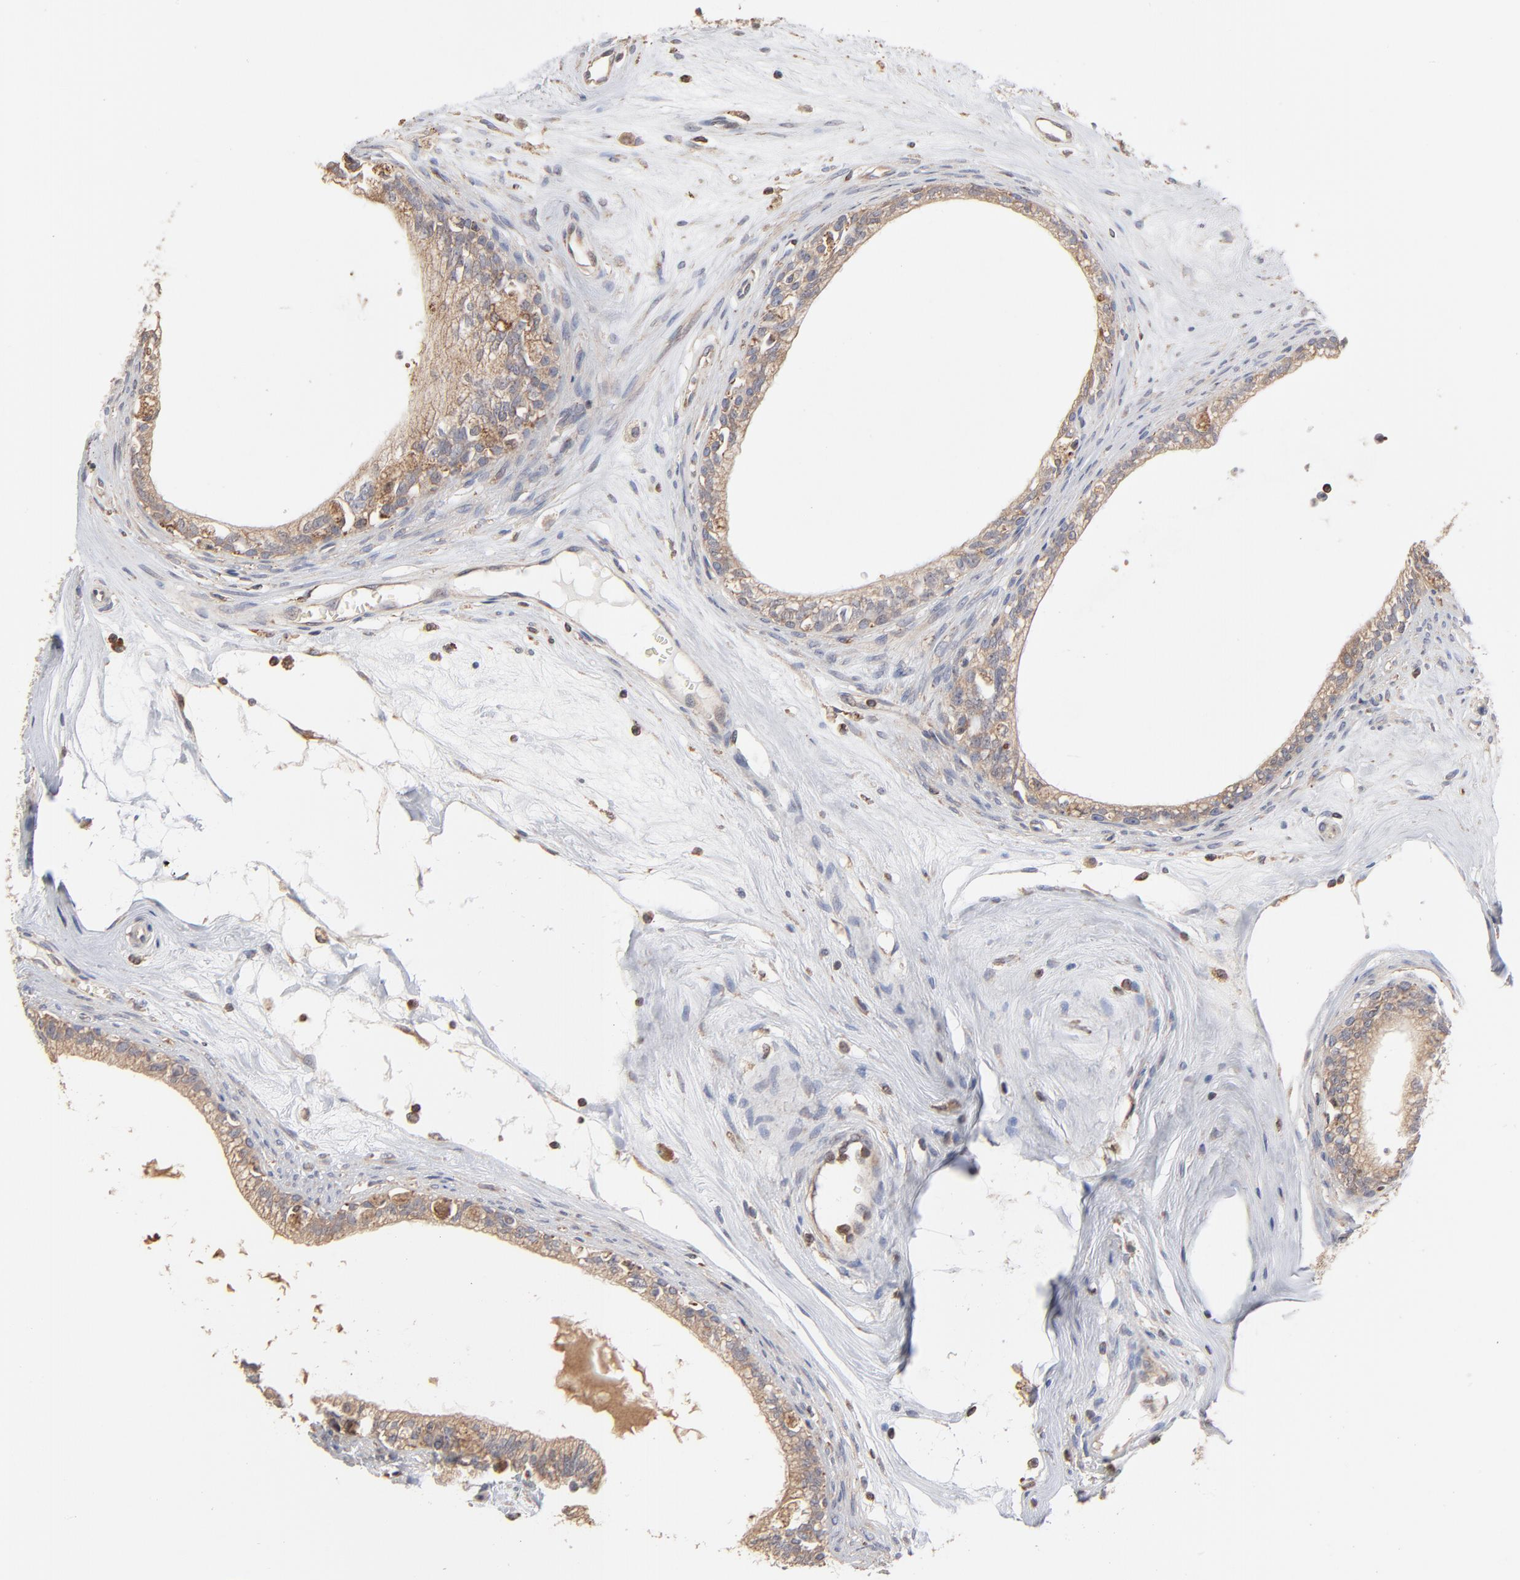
{"staining": {"intensity": "moderate", "quantity": ">75%", "location": "cytoplasmic/membranous"}, "tissue": "epididymis", "cell_type": "Glandular cells", "image_type": "normal", "snomed": [{"axis": "morphology", "description": "Normal tissue, NOS"}, {"axis": "morphology", "description": "Inflammation, NOS"}, {"axis": "topography", "description": "Epididymis"}], "caption": "The immunohistochemical stain labels moderate cytoplasmic/membranous staining in glandular cells of normal epididymis.", "gene": "RNF213", "patient": {"sex": "male", "age": 84}}